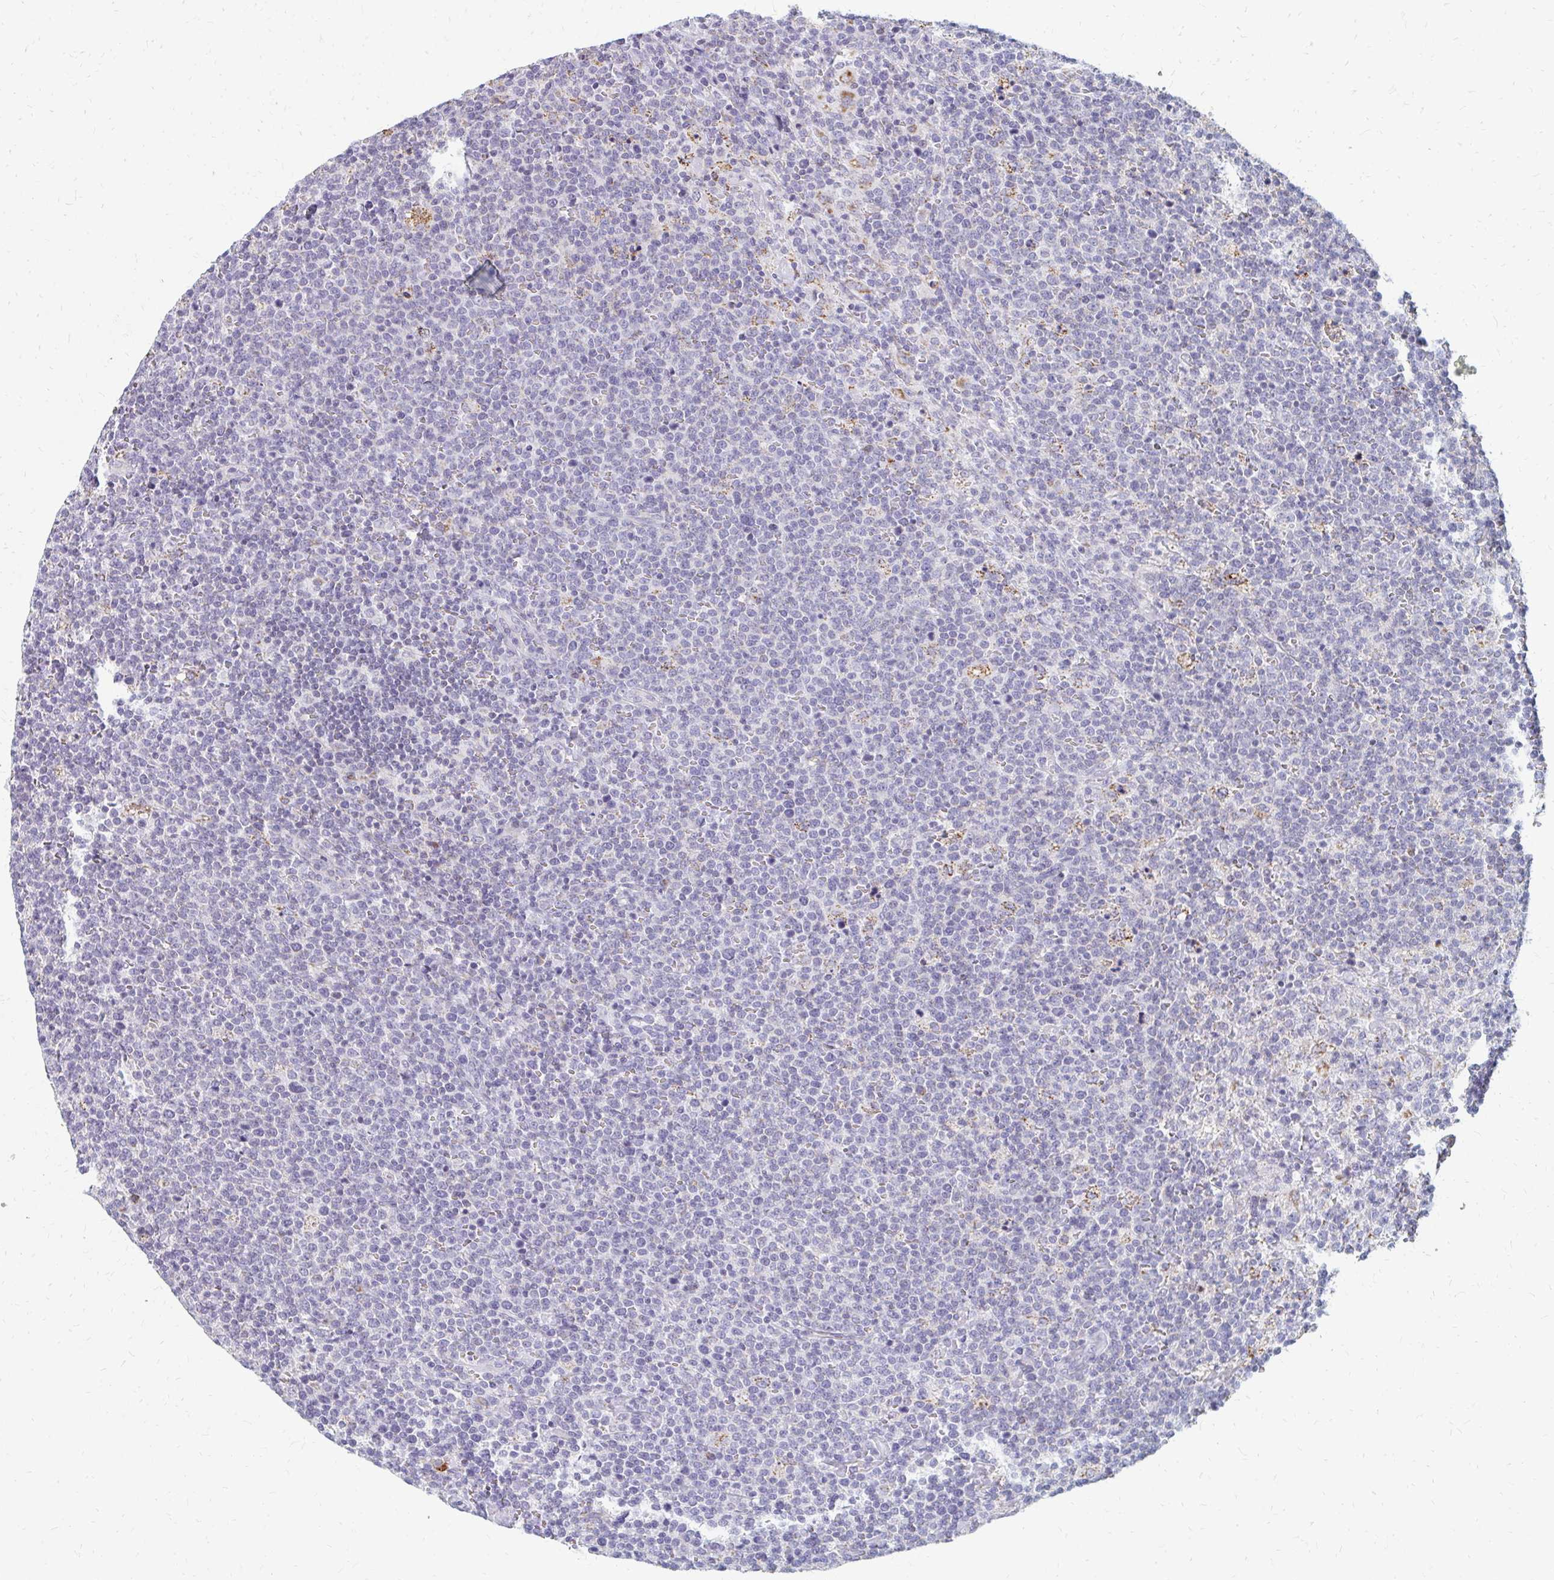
{"staining": {"intensity": "negative", "quantity": "none", "location": "none"}, "tissue": "lymphoma", "cell_type": "Tumor cells", "image_type": "cancer", "snomed": [{"axis": "morphology", "description": "Malignant lymphoma, non-Hodgkin's type, High grade"}, {"axis": "topography", "description": "Lymph node"}], "caption": "Immunohistochemistry (IHC) histopathology image of lymphoma stained for a protein (brown), which demonstrates no staining in tumor cells.", "gene": "OR10V1", "patient": {"sex": "male", "age": 61}}